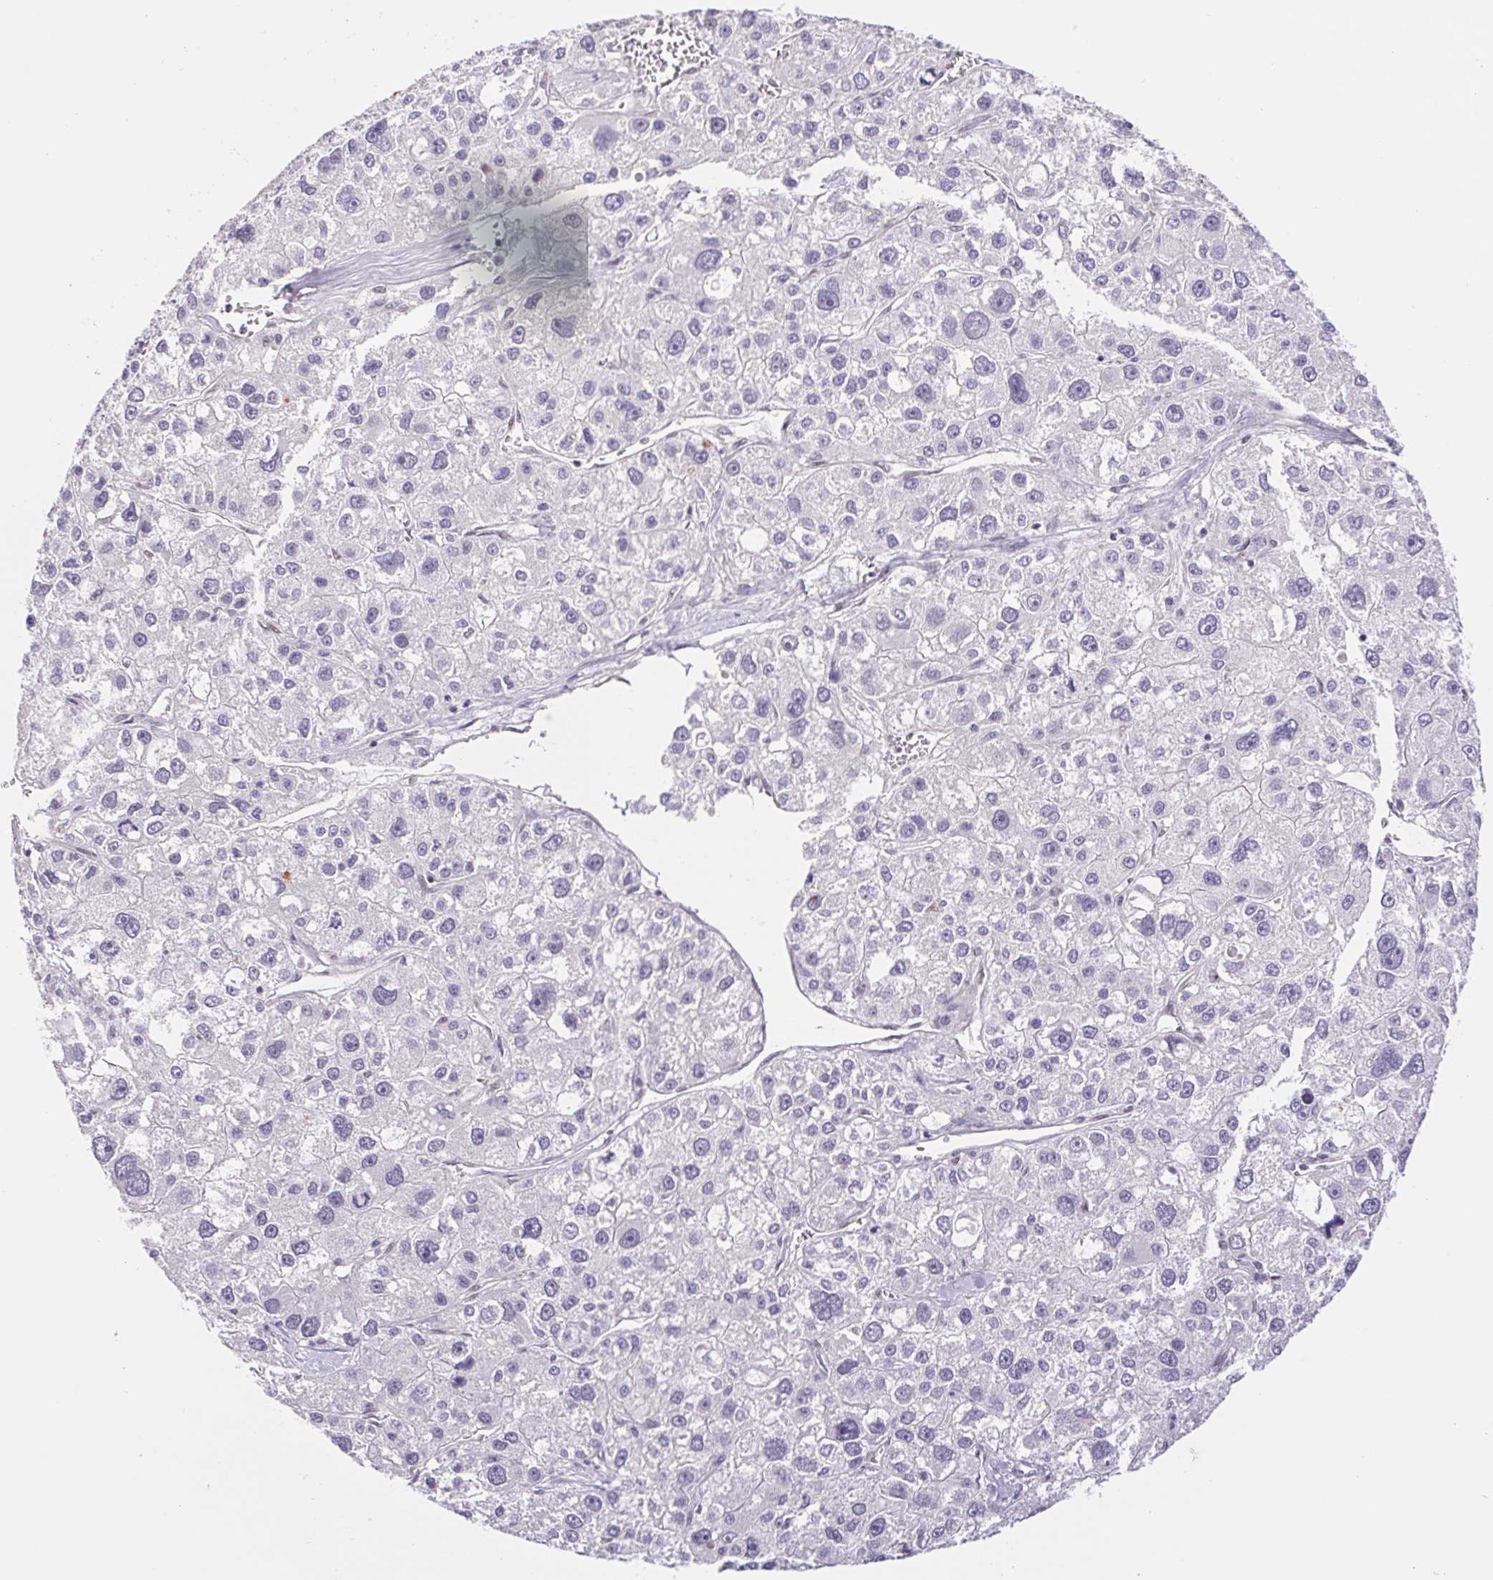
{"staining": {"intensity": "negative", "quantity": "none", "location": "none"}, "tissue": "liver cancer", "cell_type": "Tumor cells", "image_type": "cancer", "snomed": [{"axis": "morphology", "description": "Carcinoma, Hepatocellular, NOS"}, {"axis": "topography", "description": "Liver"}], "caption": "Histopathology image shows no significant protein expression in tumor cells of hepatocellular carcinoma (liver).", "gene": "TRERF1", "patient": {"sex": "male", "age": 73}}